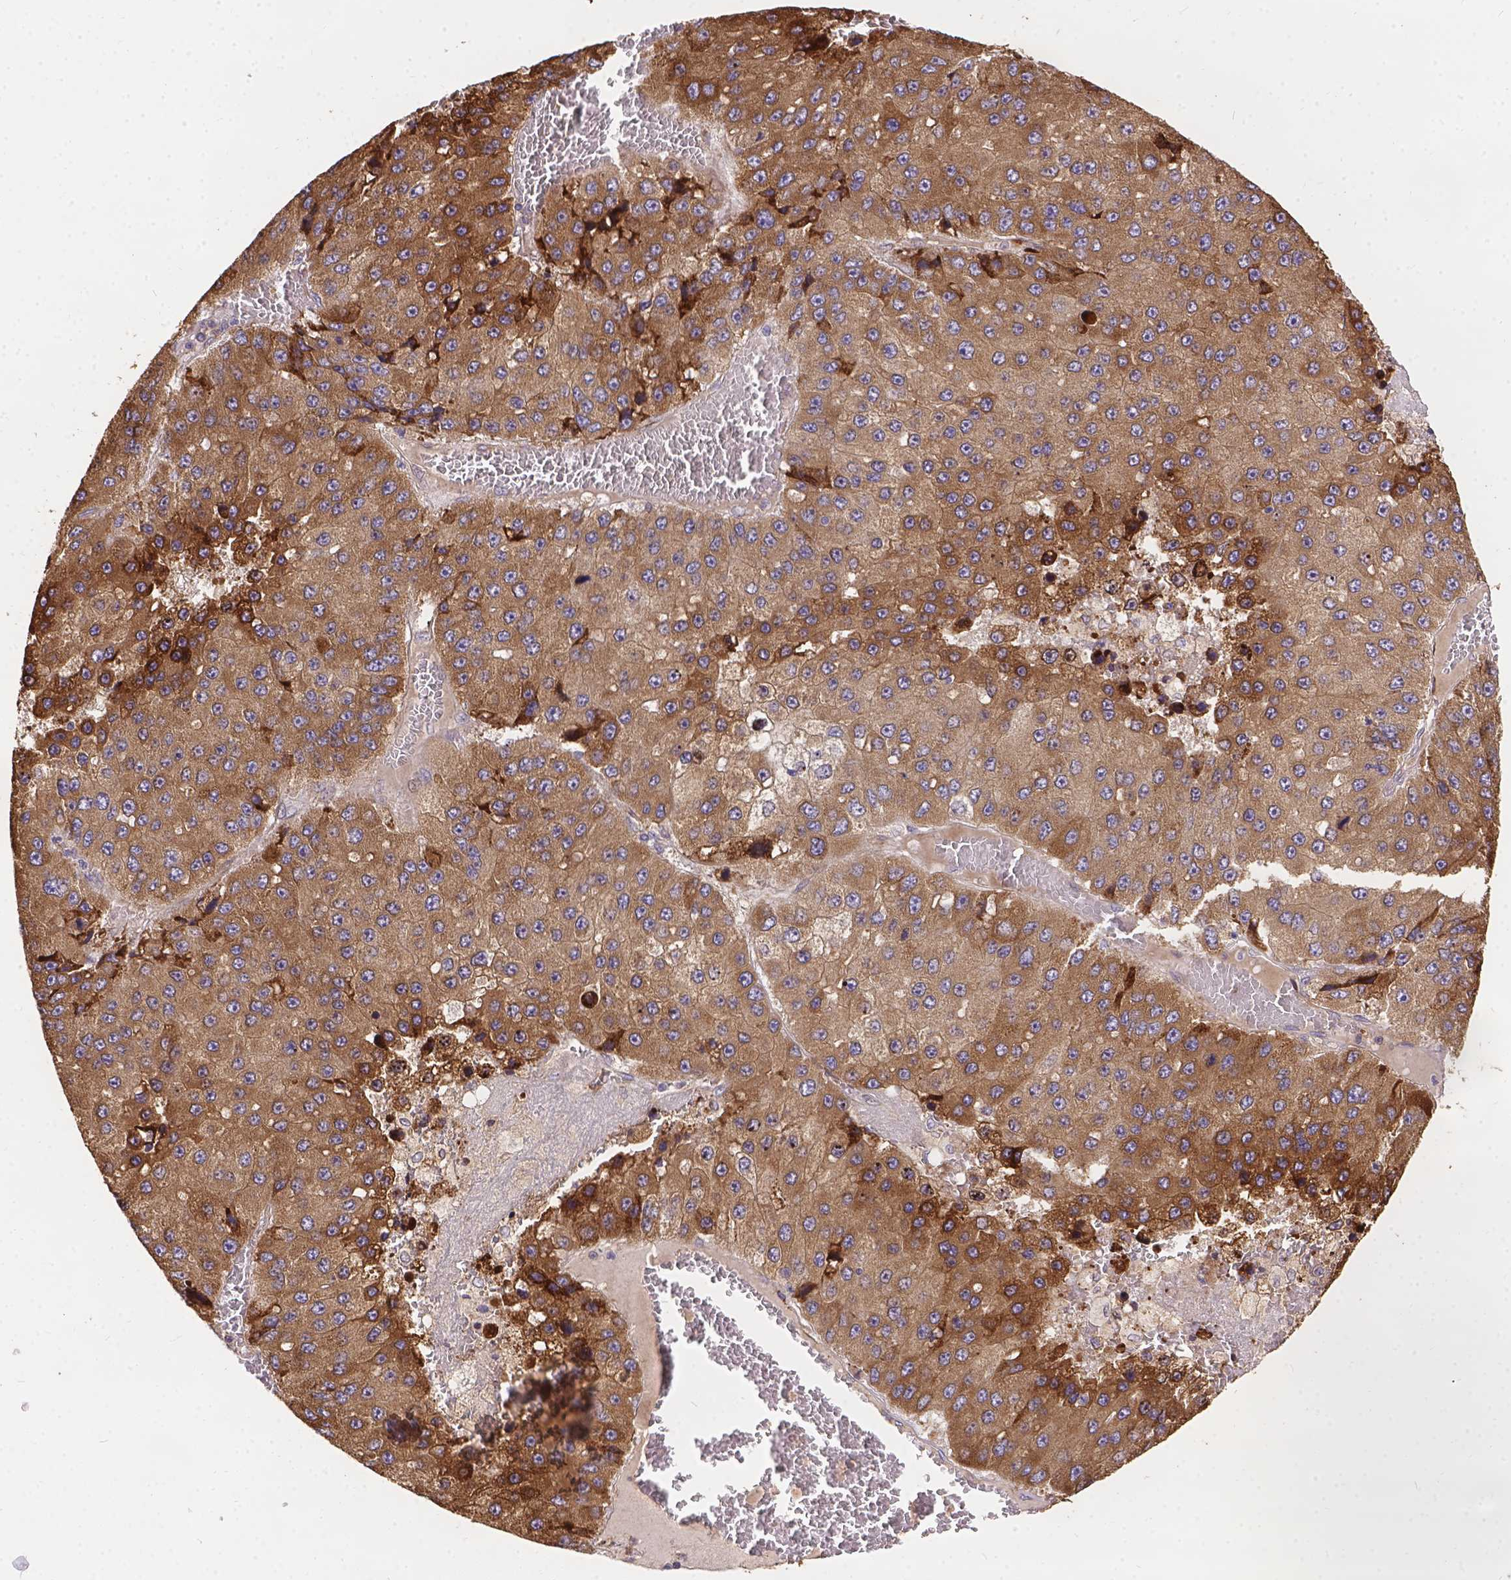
{"staining": {"intensity": "moderate", "quantity": ">75%", "location": "cytoplasmic/membranous"}, "tissue": "liver cancer", "cell_type": "Tumor cells", "image_type": "cancer", "snomed": [{"axis": "morphology", "description": "Carcinoma, Hepatocellular, NOS"}, {"axis": "topography", "description": "Liver"}], "caption": "High-magnification brightfield microscopy of liver cancer stained with DAB (3,3'-diaminobenzidine) (brown) and counterstained with hematoxylin (blue). tumor cells exhibit moderate cytoplasmic/membranous staining is present in about>75% of cells. (DAB (3,3'-diaminobenzidine) IHC, brown staining for protein, blue staining for nuclei).", "gene": "DENND6A", "patient": {"sex": "female", "age": 73}}